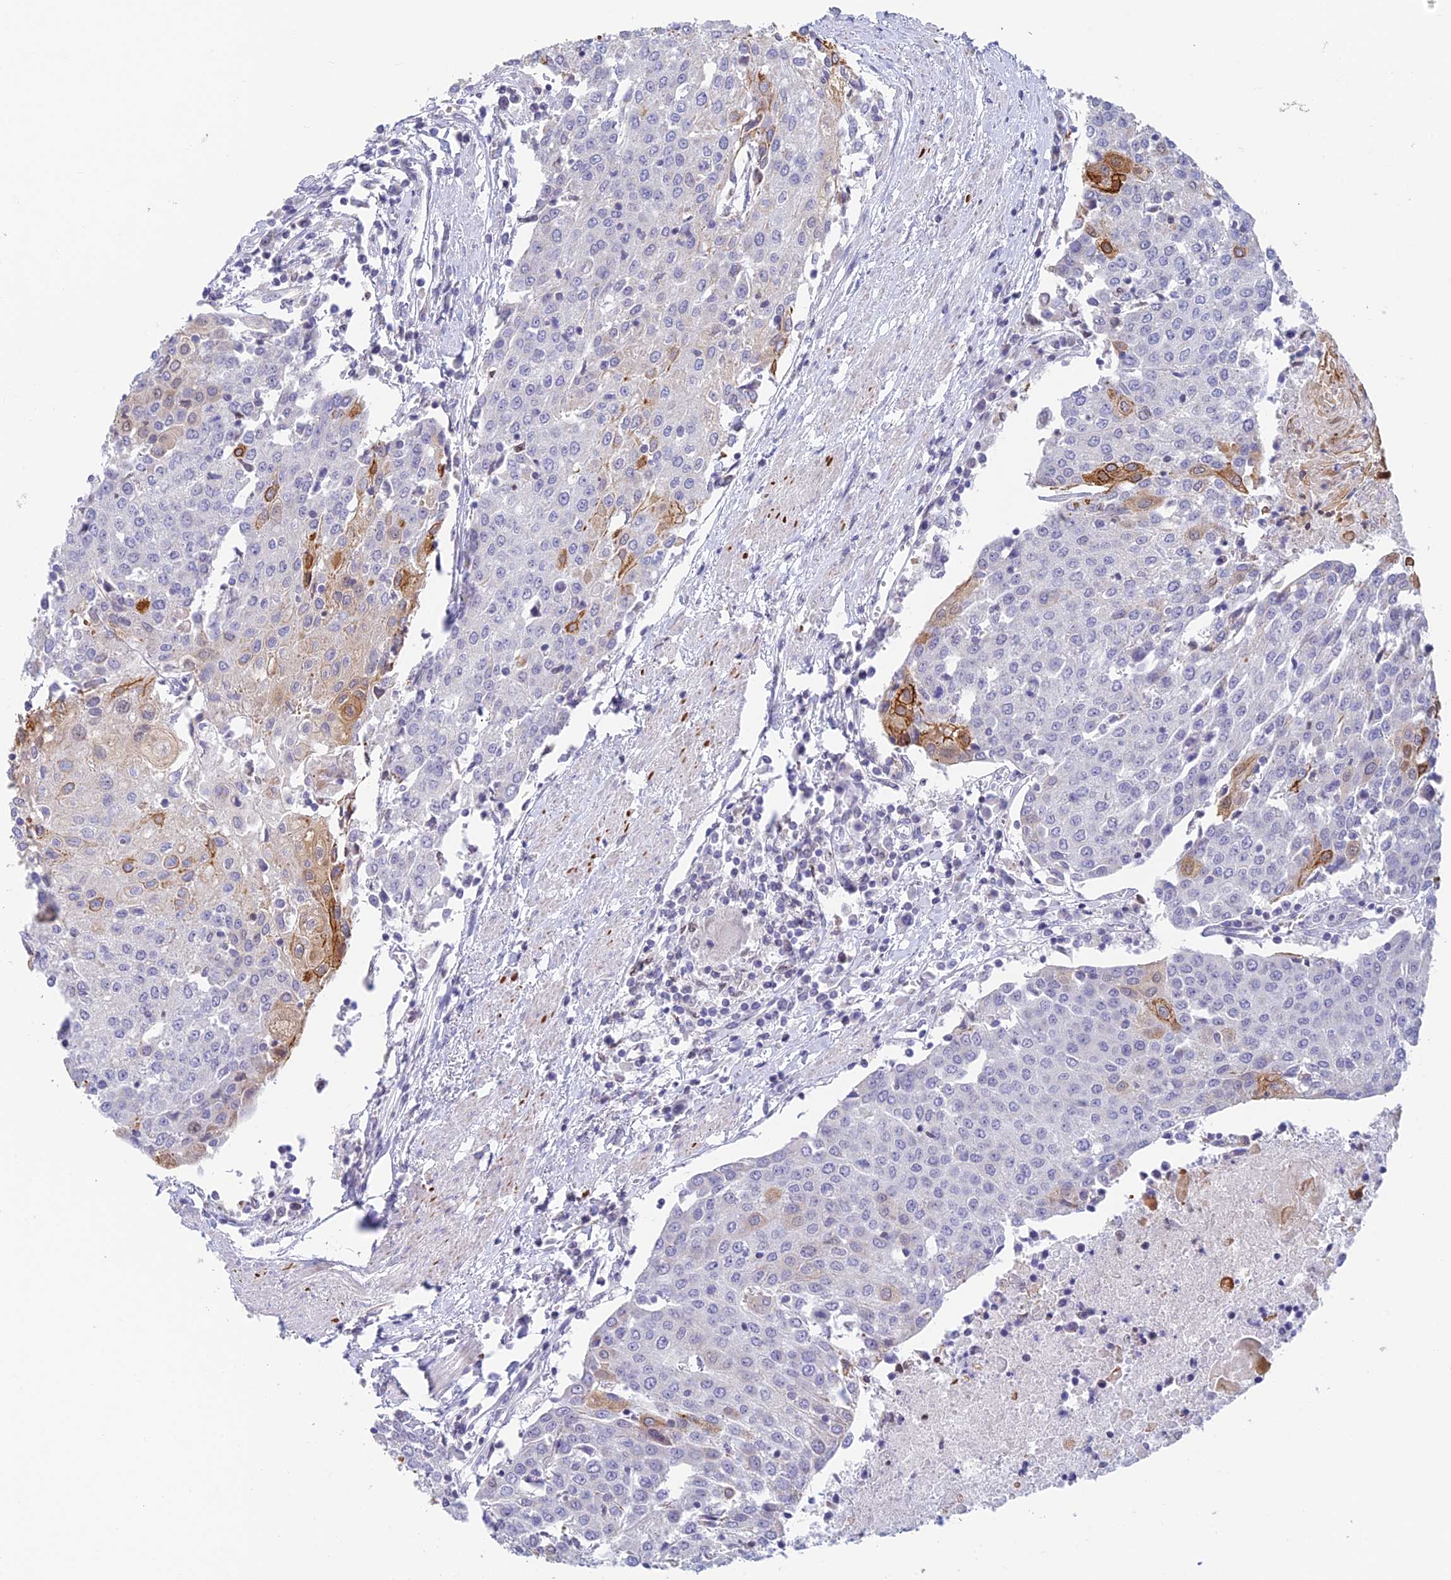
{"staining": {"intensity": "moderate", "quantity": "<25%", "location": "cytoplasmic/membranous"}, "tissue": "urothelial cancer", "cell_type": "Tumor cells", "image_type": "cancer", "snomed": [{"axis": "morphology", "description": "Urothelial carcinoma, High grade"}, {"axis": "topography", "description": "Urinary bladder"}], "caption": "High-grade urothelial carcinoma stained for a protein (brown) reveals moderate cytoplasmic/membranous positive expression in about <25% of tumor cells.", "gene": "REXO5", "patient": {"sex": "female", "age": 85}}